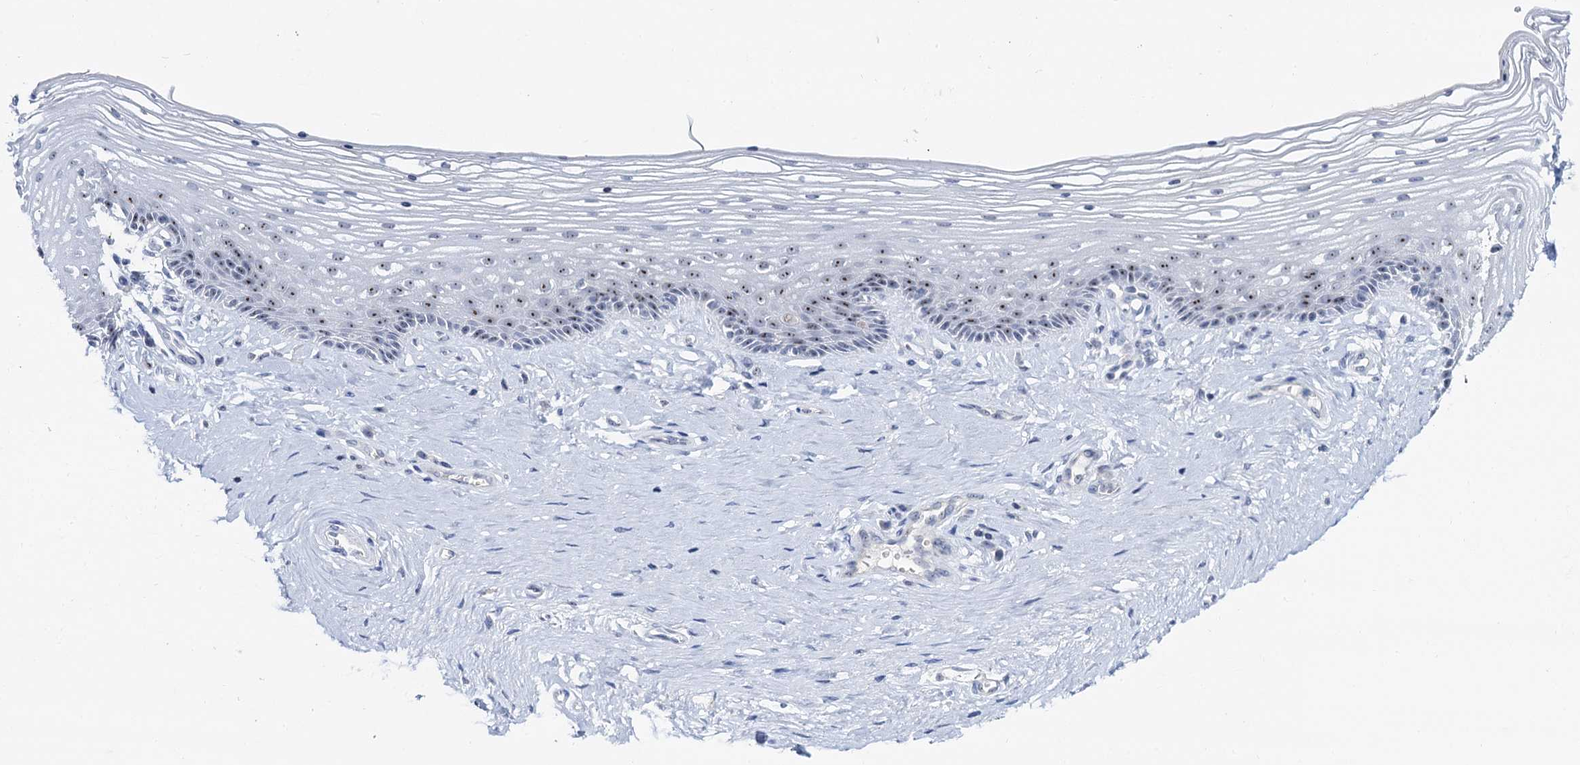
{"staining": {"intensity": "weak", "quantity": "25%-75%", "location": "nuclear"}, "tissue": "vagina", "cell_type": "Squamous epithelial cells", "image_type": "normal", "snomed": [{"axis": "morphology", "description": "Normal tissue, NOS"}, {"axis": "topography", "description": "Vagina"}], "caption": "Immunohistochemical staining of unremarkable vagina exhibits low levels of weak nuclear expression in approximately 25%-75% of squamous epithelial cells.", "gene": "NOP2", "patient": {"sex": "female", "age": 46}}